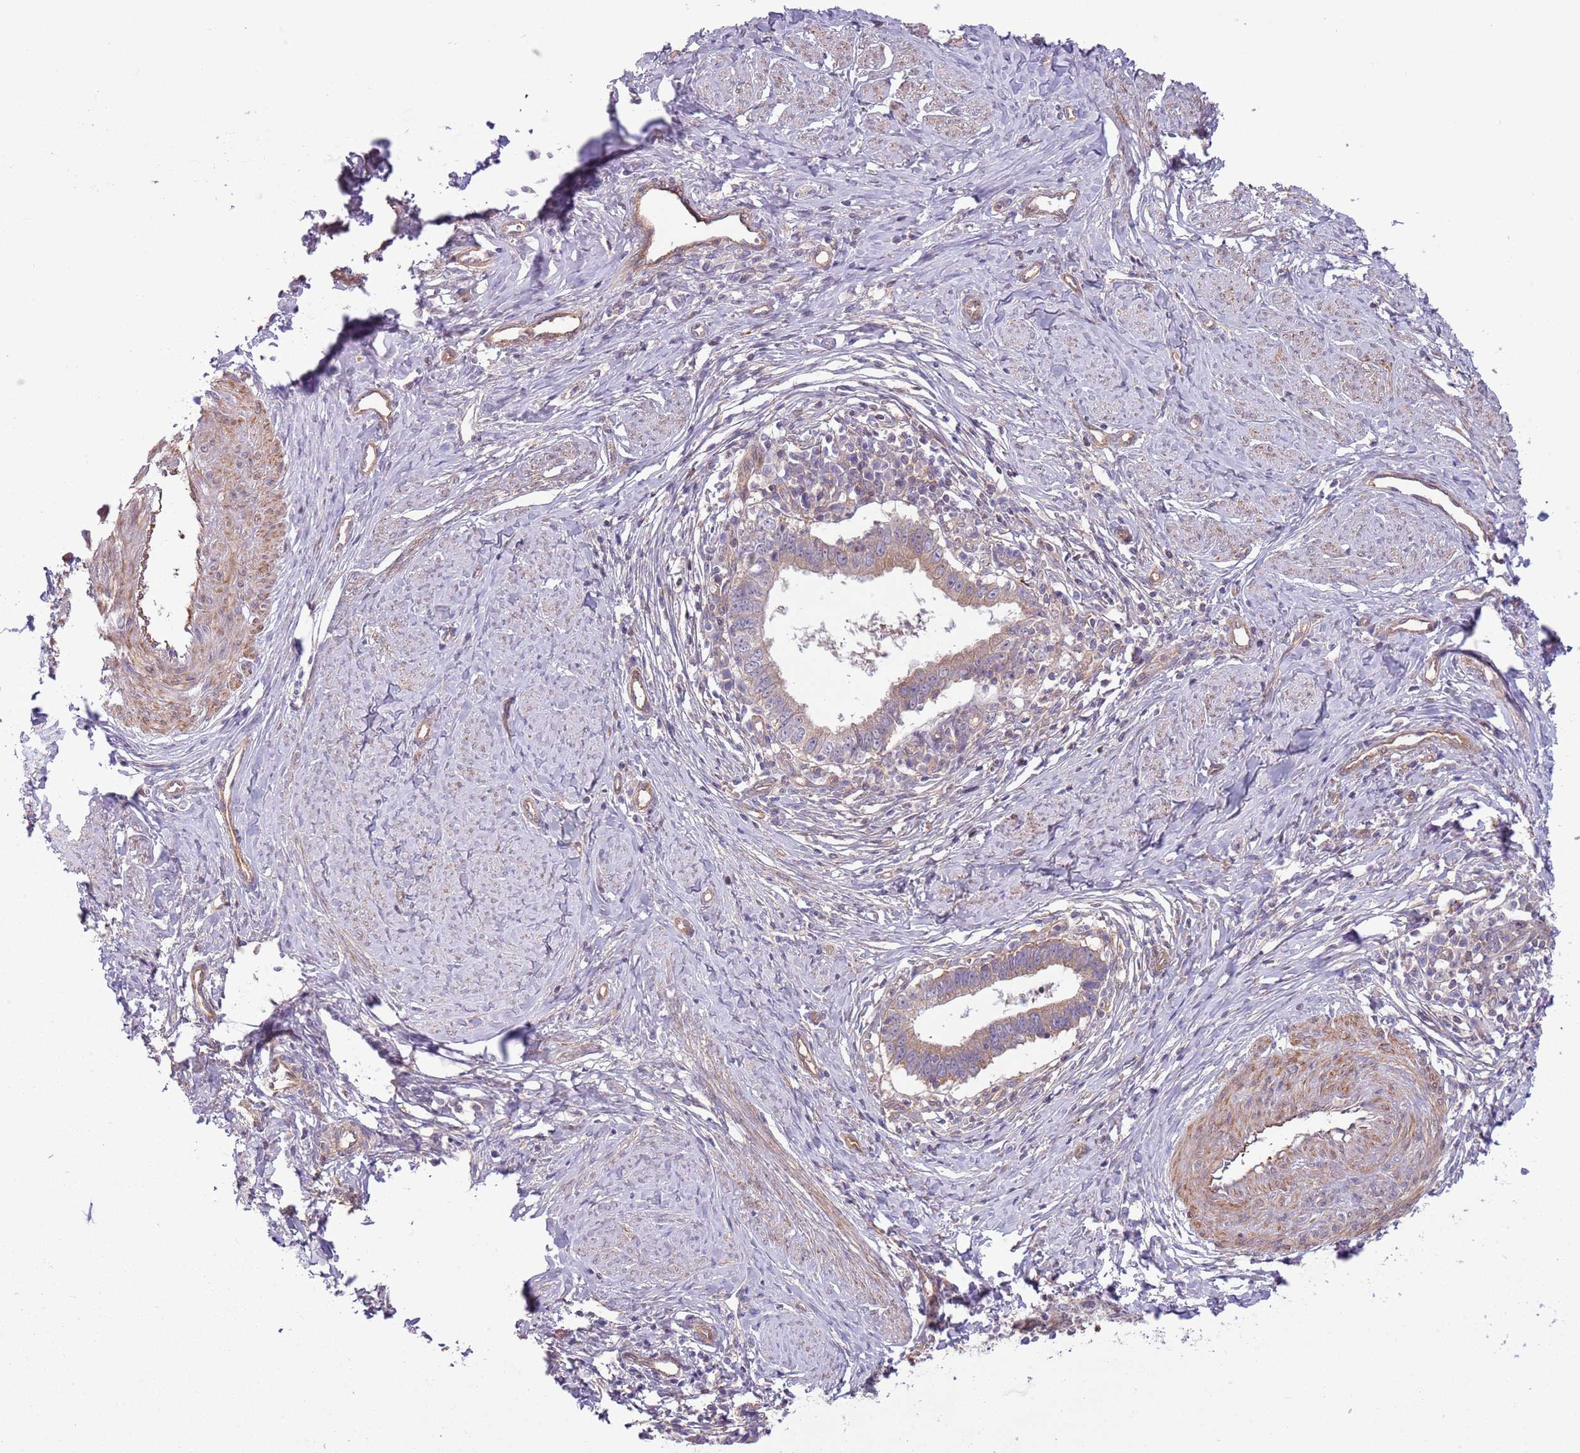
{"staining": {"intensity": "weak", "quantity": ">75%", "location": "cytoplasmic/membranous"}, "tissue": "cervical cancer", "cell_type": "Tumor cells", "image_type": "cancer", "snomed": [{"axis": "morphology", "description": "Adenocarcinoma, NOS"}, {"axis": "topography", "description": "Cervix"}], "caption": "Weak cytoplasmic/membranous protein expression is appreciated in about >75% of tumor cells in cervical cancer (adenocarcinoma).", "gene": "LPIN2", "patient": {"sex": "female", "age": 36}}